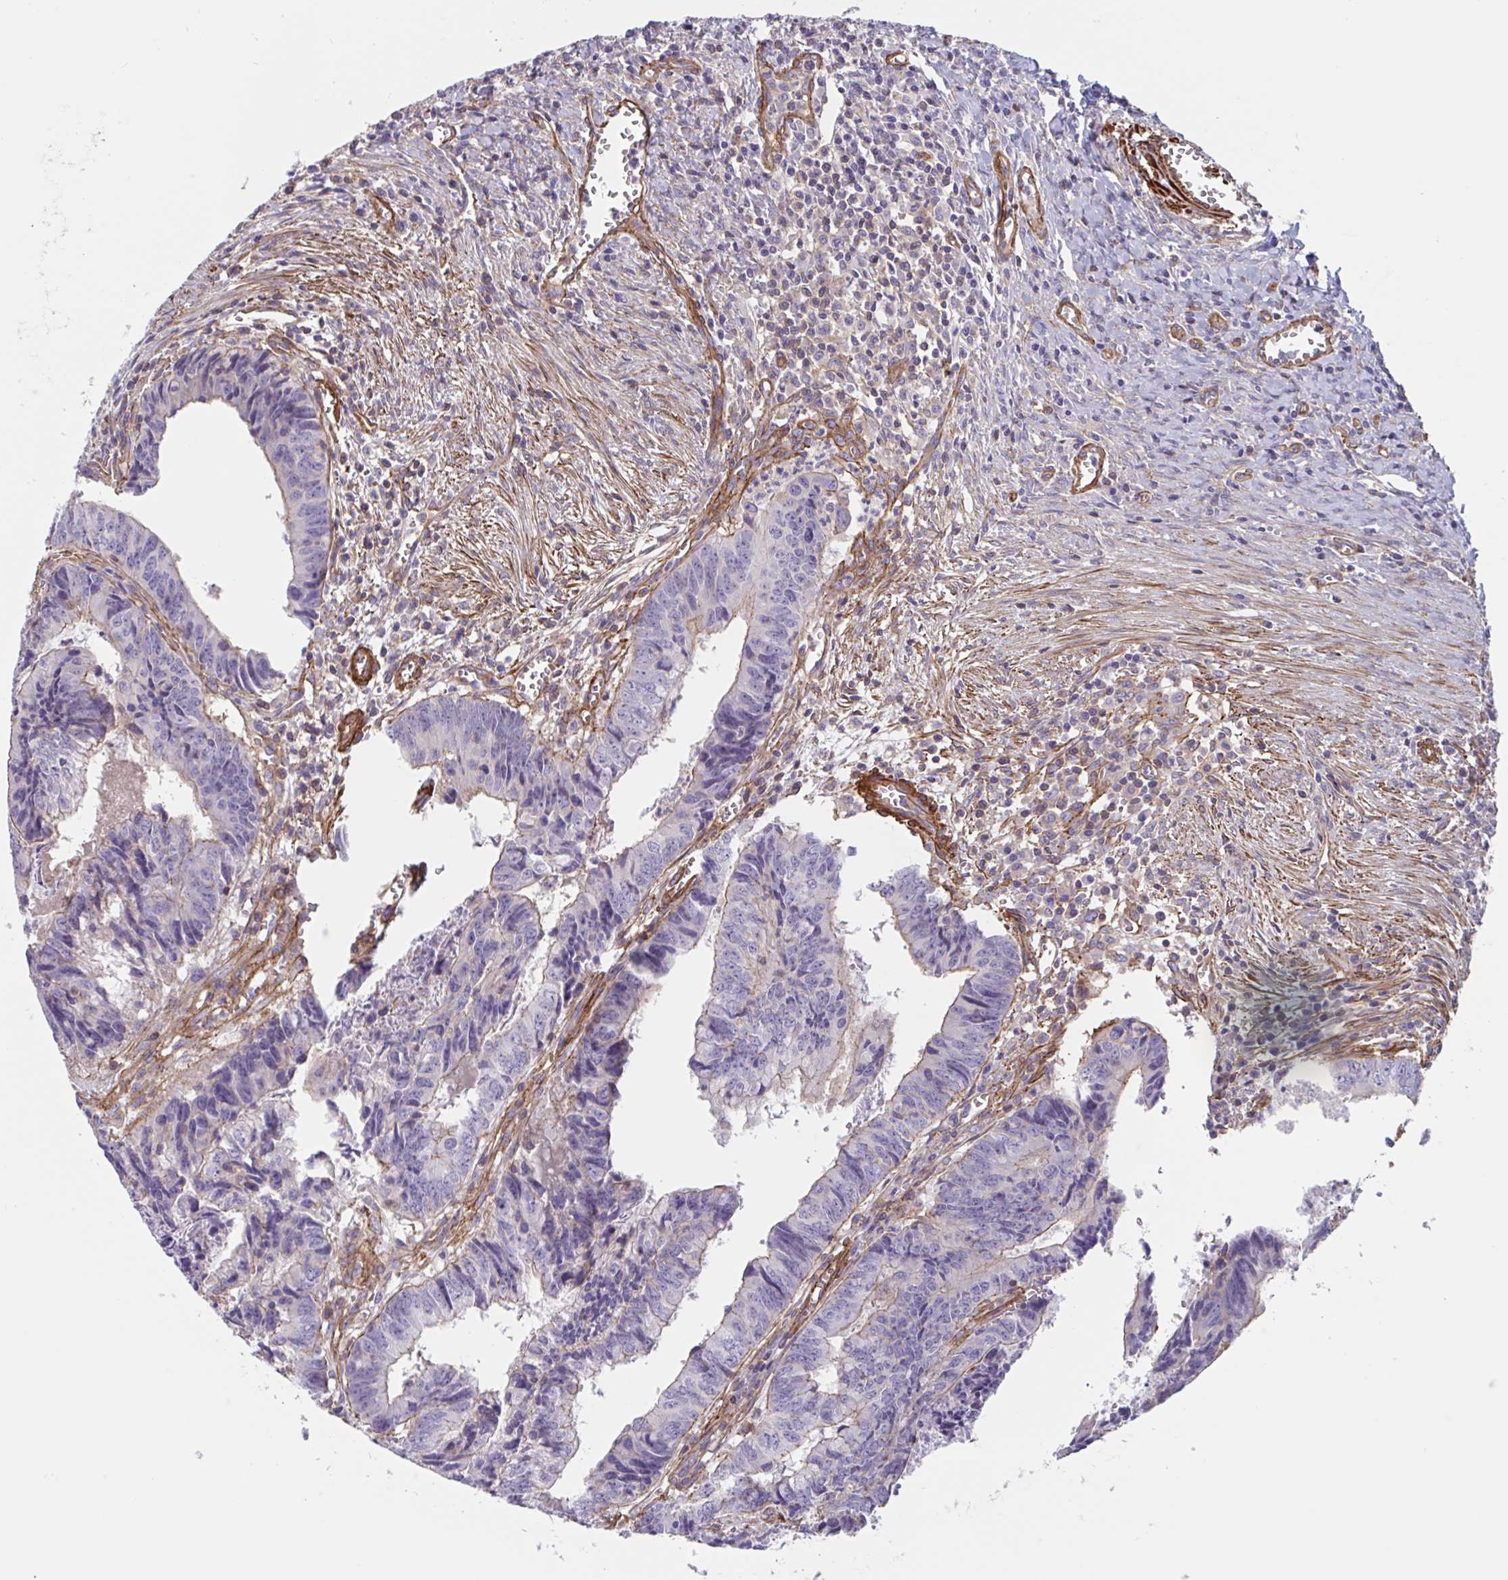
{"staining": {"intensity": "weak", "quantity": "<25%", "location": "cytoplasmic/membranous"}, "tissue": "colorectal cancer", "cell_type": "Tumor cells", "image_type": "cancer", "snomed": [{"axis": "morphology", "description": "Adenocarcinoma, NOS"}, {"axis": "topography", "description": "Colon"}], "caption": "Tumor cells are negative for brown protein staining in colorectal adenocarcinoma.", "gene": "SHISA7", "patient": {"sex": "male", "age": 86}}